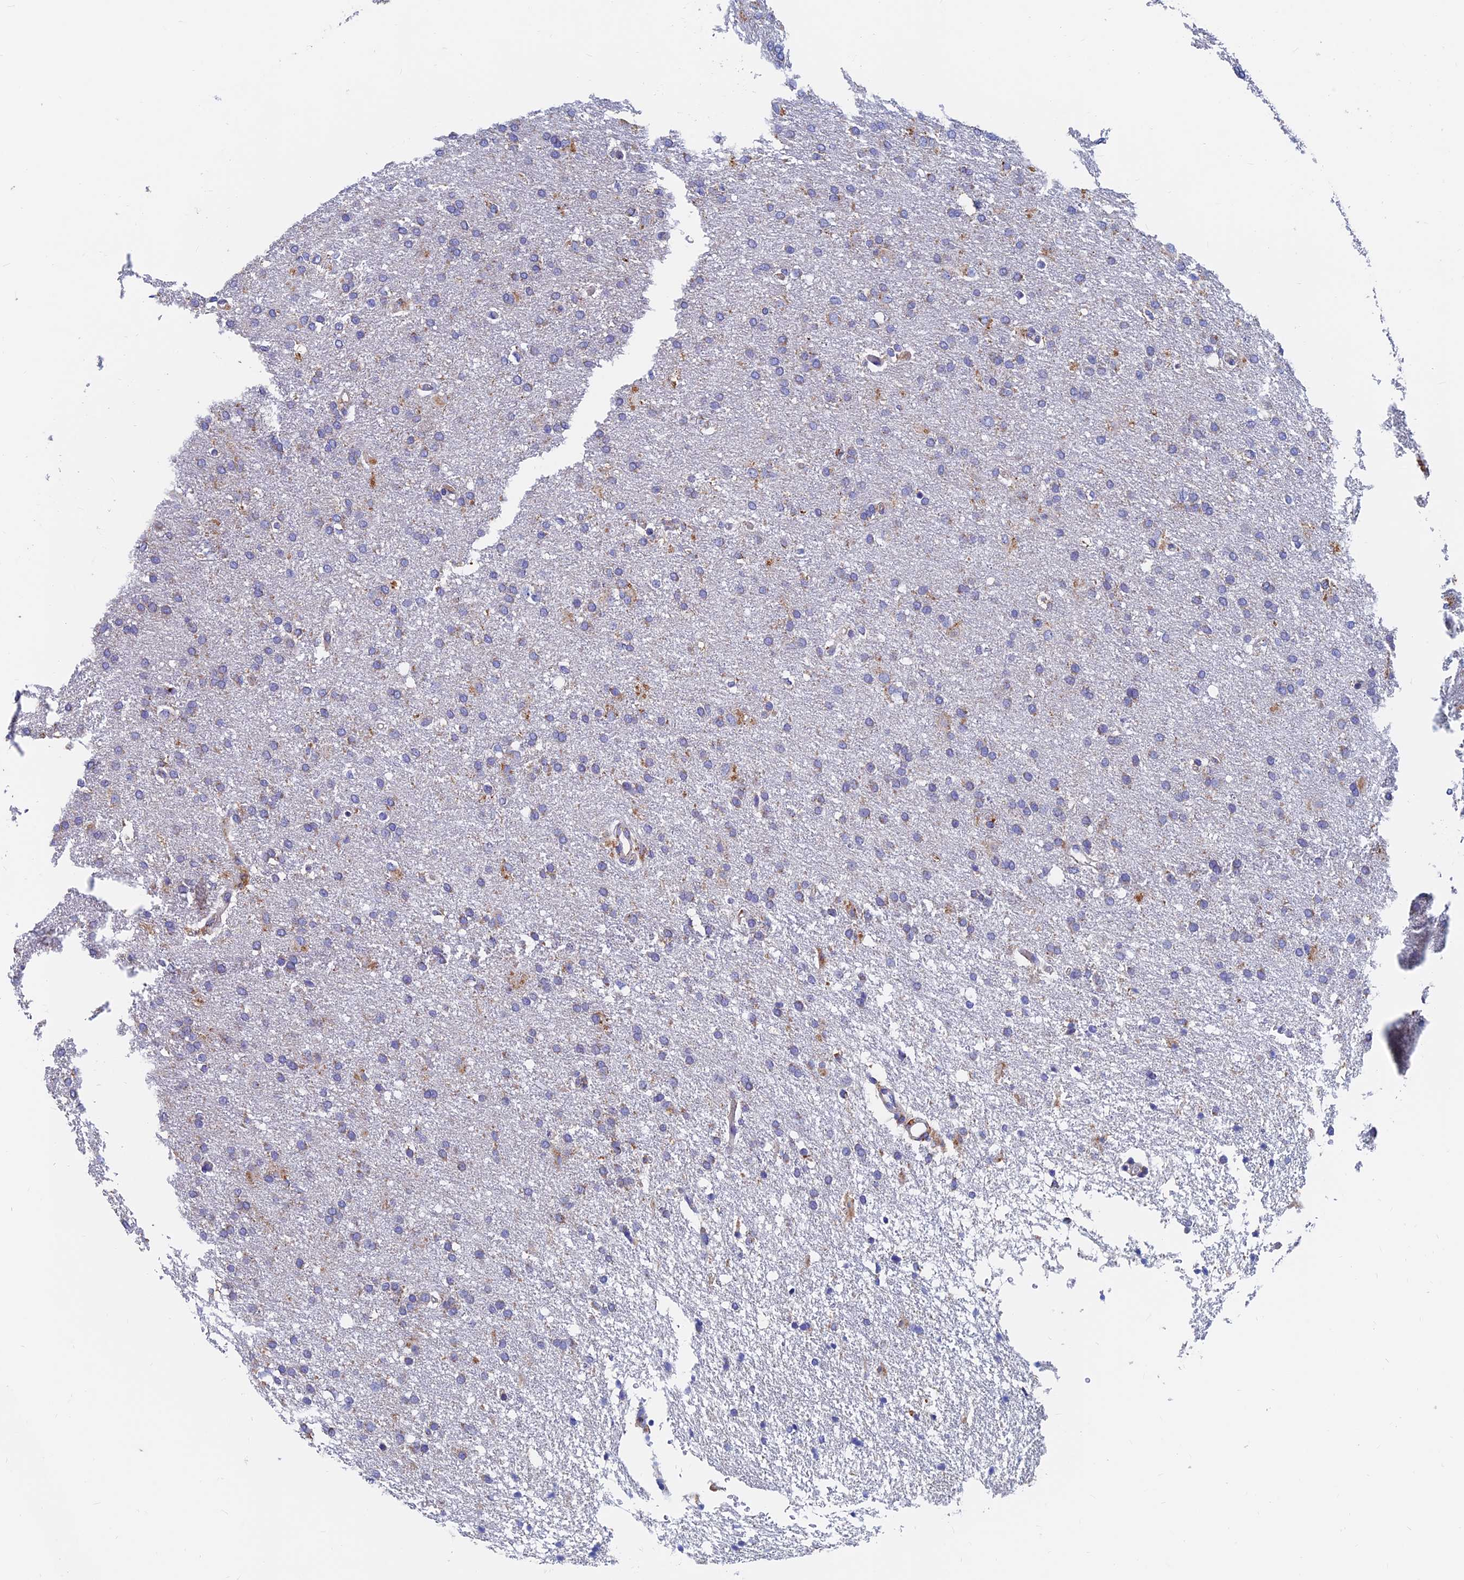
{"staining": {"intensity": "moderate", "quantity": "<25%", "location": "cytoplasmic/membranous"}, "tissue": "glioma", "cell_type": "Tumor cells", "image_type": "cancer", "snomed": [{"axis": "morphology", "description": "Glioma, malignant, High grade"}, {"axis": "topography", "description": "Brain"}], "caption": "A low amount of moderate cytoplasmic/membranous expression is identified in approximately <25% of tumor cells in glioma tissue. The staining is performed using DAB (3,3'-diaminobenzidine) brown chromogen to label protein expression. The nuclei are counter-stained blue using hematoxylin.", "gene": "SPNS1", "patient": {"sex": "male", "age": 72}}